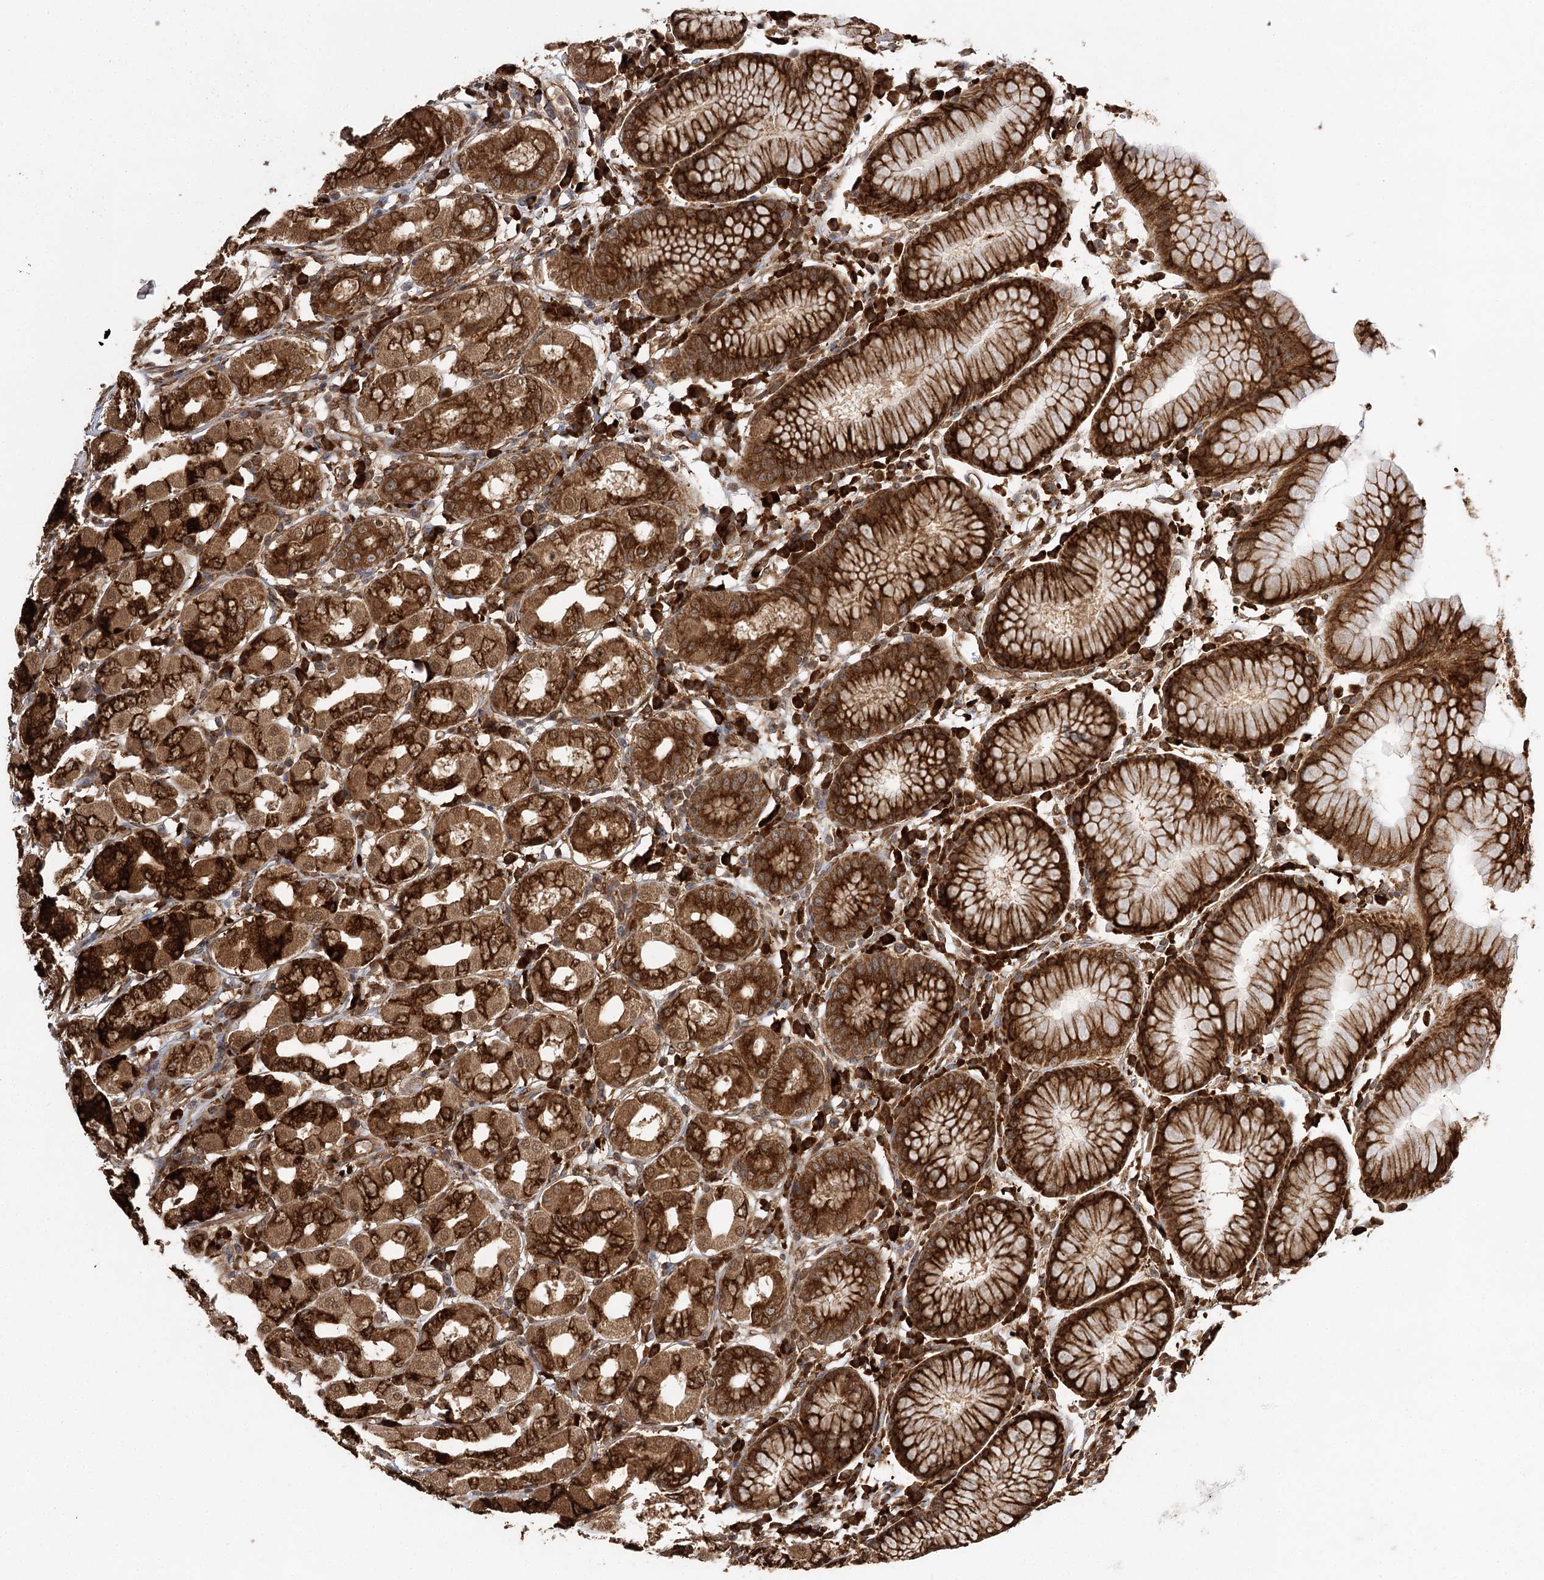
{"staining": {"intensity": "strong", "quantity": ">75%", "location": "cytoplasmic/membranous"}, "tissue": "stomach", "cell_type": "Glandular cells", "image_type": "normal", "snomed": [{"axis": "morphology", "description": "Normal tissue, NOS"}, {"axis": "topography", "description": "Stomach"}, {"axis": "topography", "description": "Stomach, lower"}], "caption": "Benign stomach reveals strong cytoplasmic/membranous staining in about >75% of glandular cells.", "gene": "DNAJB14", "patient": {"sex": "female", "age": 56}}